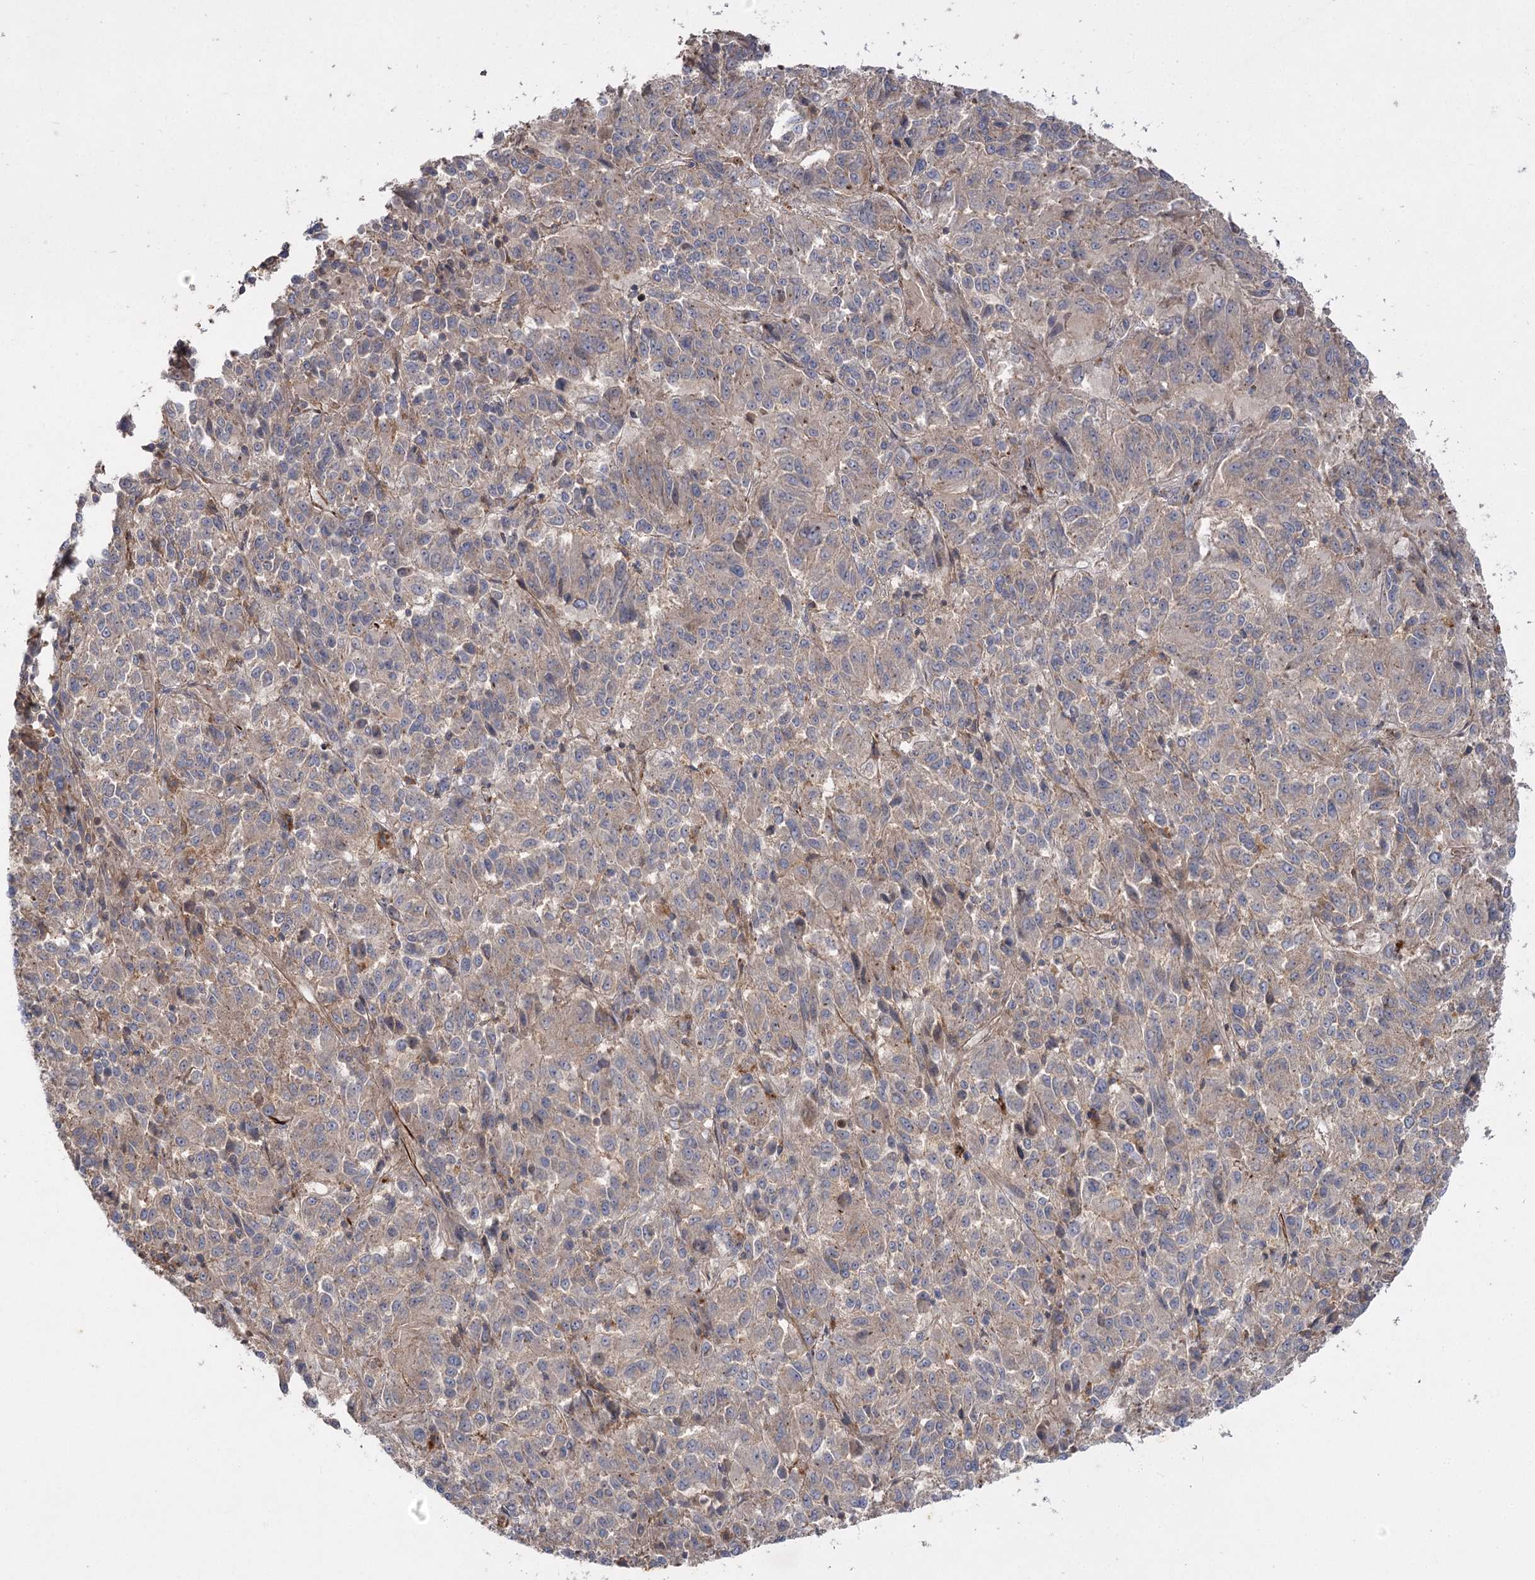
{"staining": {"intensity": "weak", "quantity": ">75%", "location": "cytoplasmic/membranous"}, "tissue": "melanoma", "cell_type": "Tumor cells", "image_type": "cancer", "snomed": [{"axis": "morphology", "description": "Malignant melanoma, Metastatic site"}, {"axis": "topography", "description": "Lung"}], "caption": "This image displays IHC staining of melanoma, with low weak cytoplasmic/membranous positivity in about >75% of tumor cells.", "gene": "KIAA0825", "patient": {"sex": "male", "age": 64}}